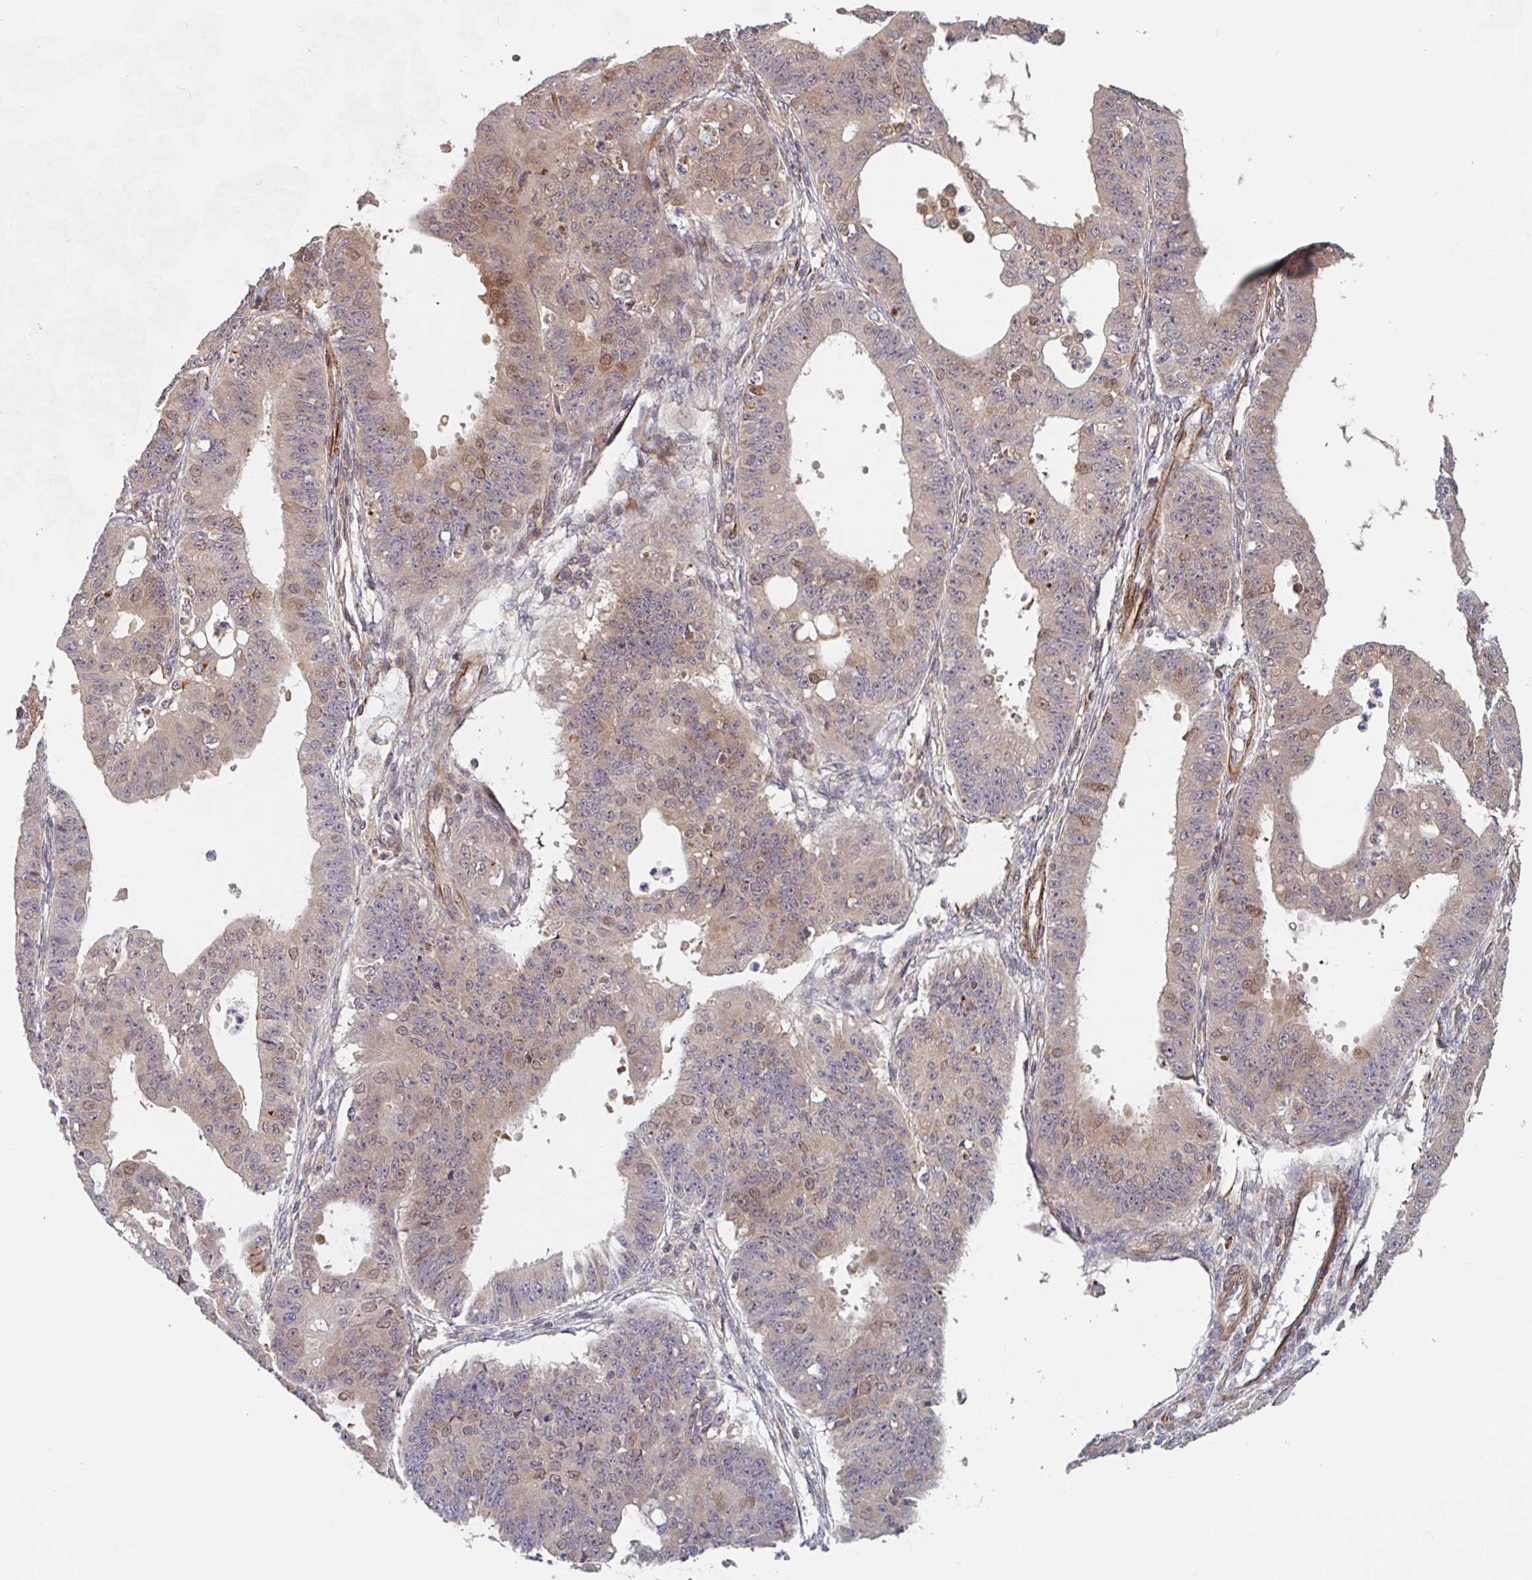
{"staining": {"intensity": "moderate", "quantity": "<25%", "location": "nuclear"}, "tissue": "ovarian cancer", "cell_type": "Tumor cells", "image_type": "cancer", "snomed": [{"axis": "morphology", "description": "Carcinoma, endometroid"}, {"axis": "topography", "description": "Appendix"}, {"axis": "topography", "description": "Ovary"}], "caption": "This photomicrograph displays IHC staining of human endometroid carcinoma (ovarian), with low moderate nuclear positivity in about <25% of tumor cells.", "gene": "NUB1", "patient": {"sex": "female", "age": 42}}